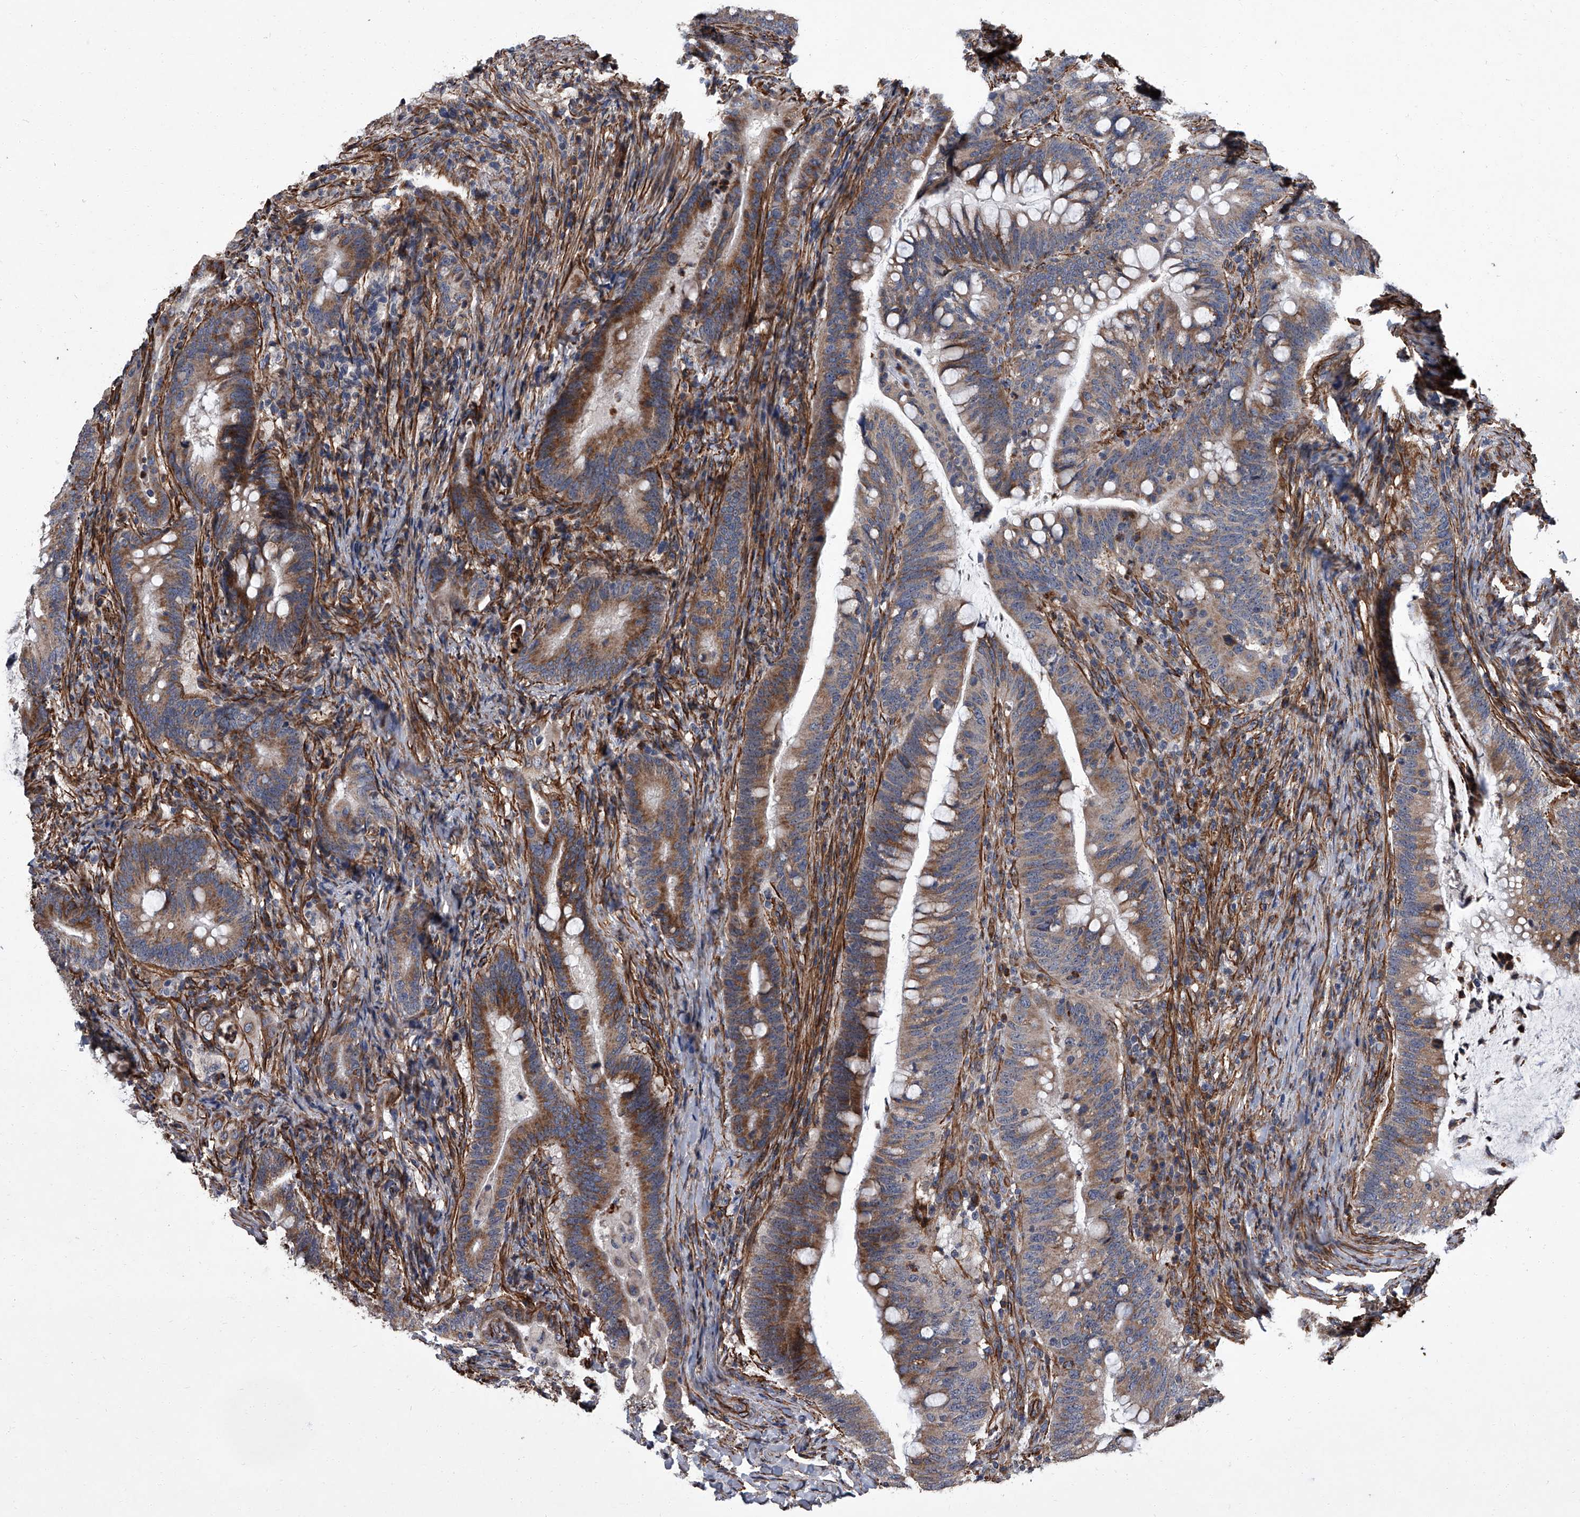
{"staining": {"intensity": "moderate", "quantity": "25%-75%", "location": "cytoplasmic/membranous"}, "tissue": "colorectal cancer", "cell_type": "Tumor cells", "image_type": "cancer", "snomed": [{"axis": "morphology", "description": "Adenocarcinoma, NOS"}, {"axis": "topography", "description": "Colon"}], "caption": "IHC staining of colorectal adenocarcinoma, which demonstrates medium levels of moderate cytoplasmic/membranous expression in about 25%-75% of tumor cells indicating moderate cytoplasmic/membranous protein positivity. The staining was performed using DAB (brown) for protein detection and nuclei were counterstained in hematoxylin (blue).", "gene": "SIRT4", "patient": {"sex": "female", "age": 66}}